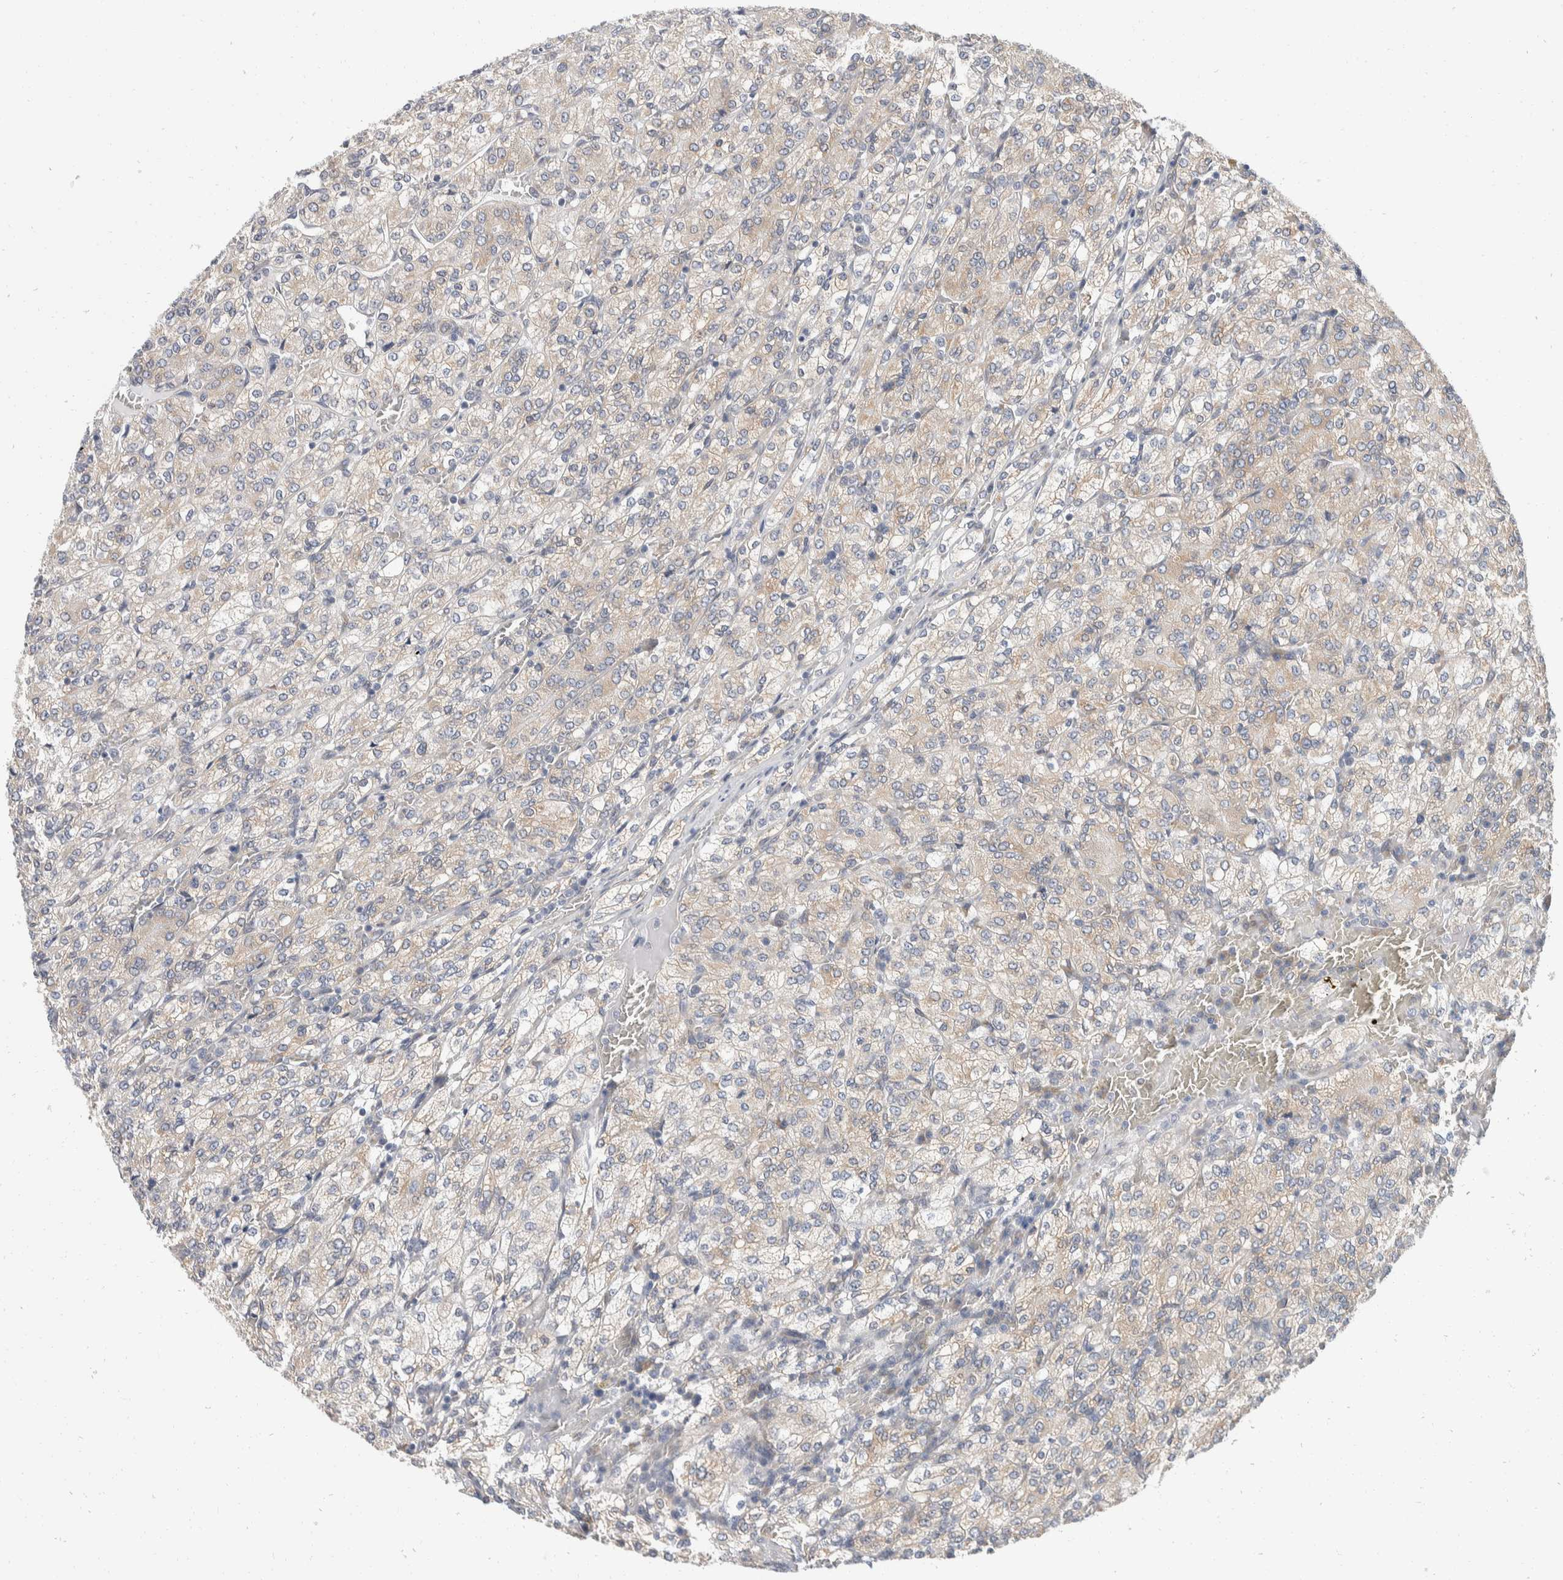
{"staining": {"intensity": "negative", "quantity": "none", "location": "none"}, "tissue": "renal cancer", "cell_type": "Tumor cells", "image_type": "cancer", "snomed": [{"axis": "morphology", "description": "Adenocarcinoma, NOS"}, {"axis": "topography", "description": "Kidney"}], "caption": "There is no significant expression in tumor cells of renal adenocarcinoma.", "gene": "TMEM245", "patient": {"sex": "male", "age": 77}}